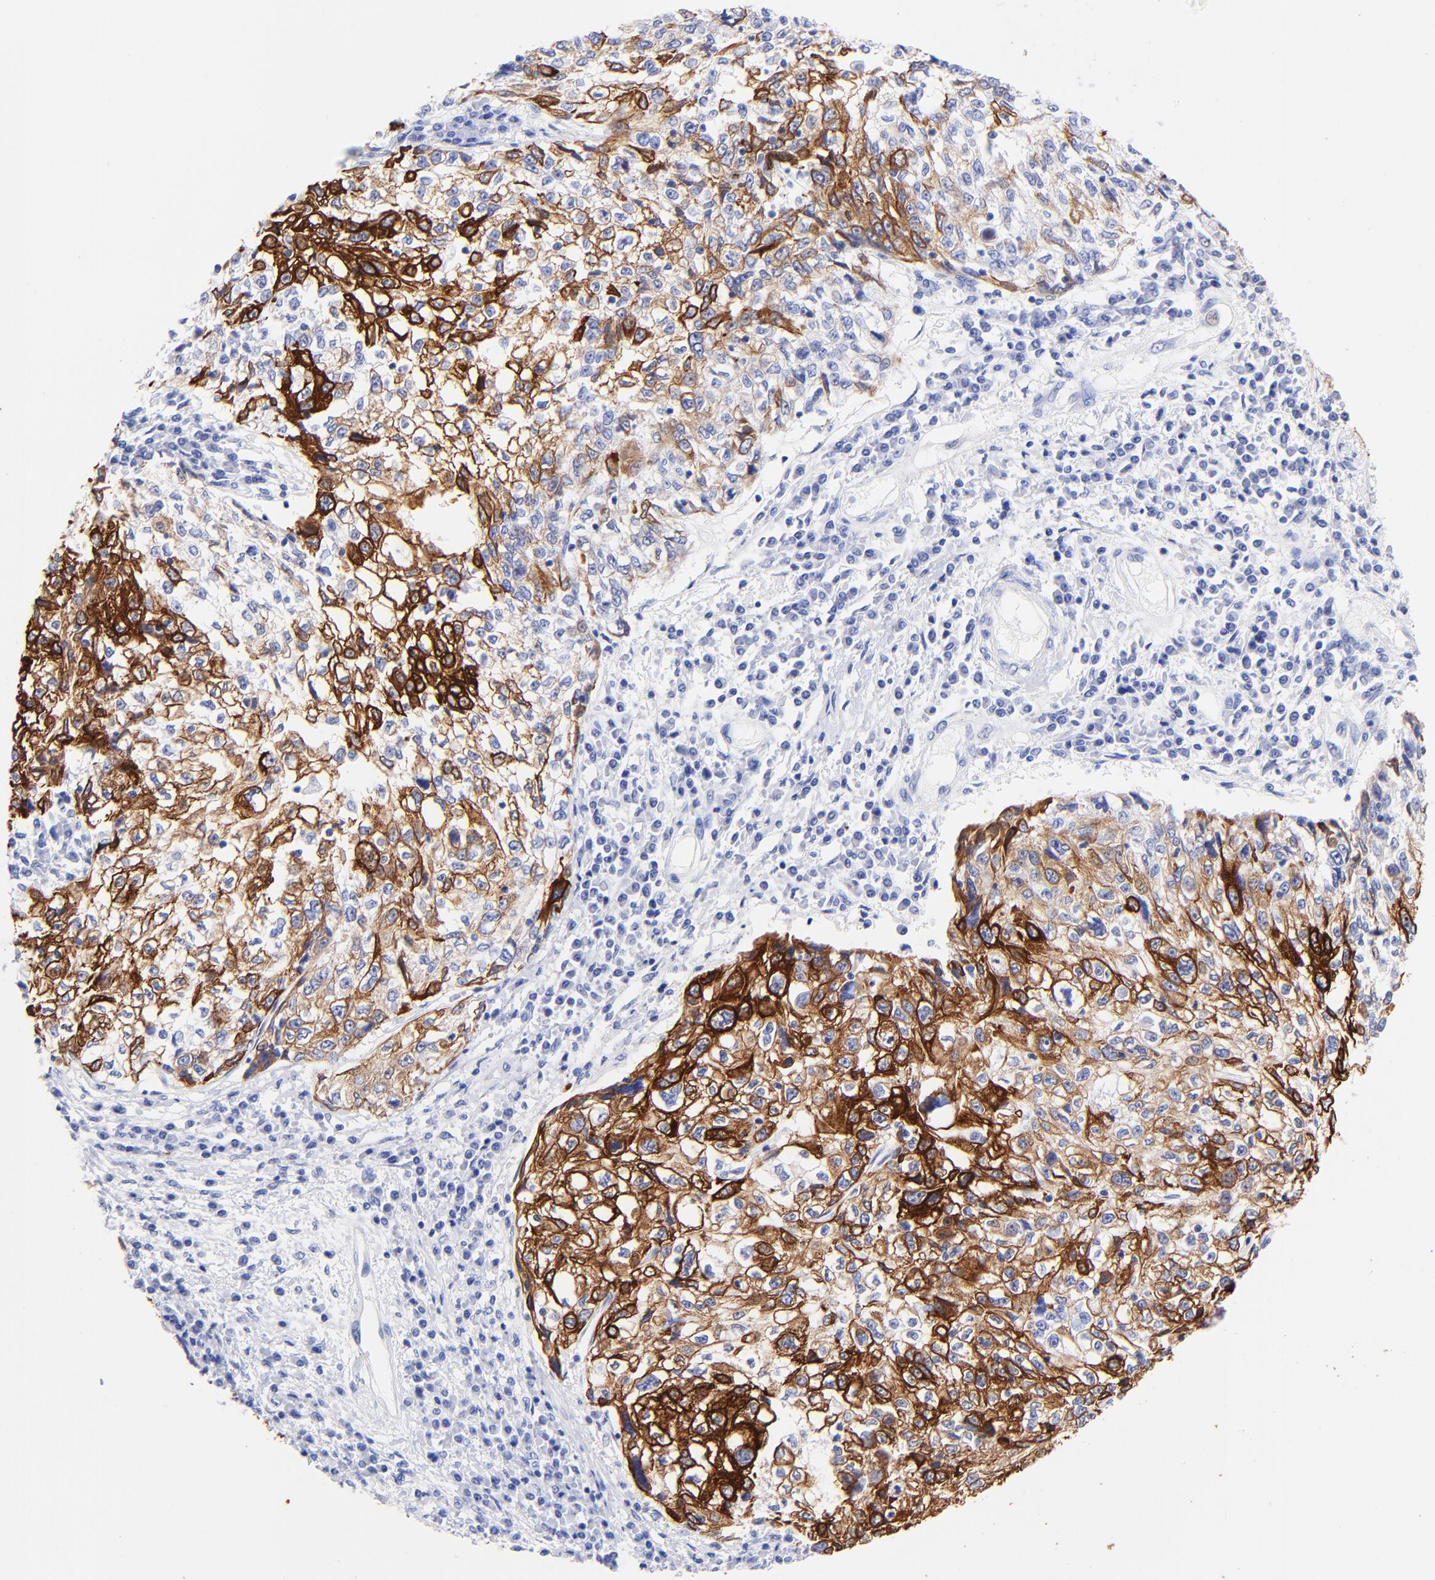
{"staining": {"intensity": "strong", "quantity": ">75%", "location": "cytoplasmic/membranous"}, "tissue": "cervical cancer", "cell_type": "Tumor cells", "image_type": "cancer", "snomed": [{"axis": "morphology", "description": "Squamous cell carcinoma, NOS"}, {"axis": "topography", "description": "Cervix"}], "caption": "IHC image of neoplastic tissue: cervical squamous cell carcinoma stained using immunohistochemistry shows high levels of strong protein expression localized specifically in the cytoplasmic/membranous of tumor cells, appearing as a cytoplasmic/membranous brown color.", "gene": "KRT19", "patient": {"sex": "female", "age": 57}}